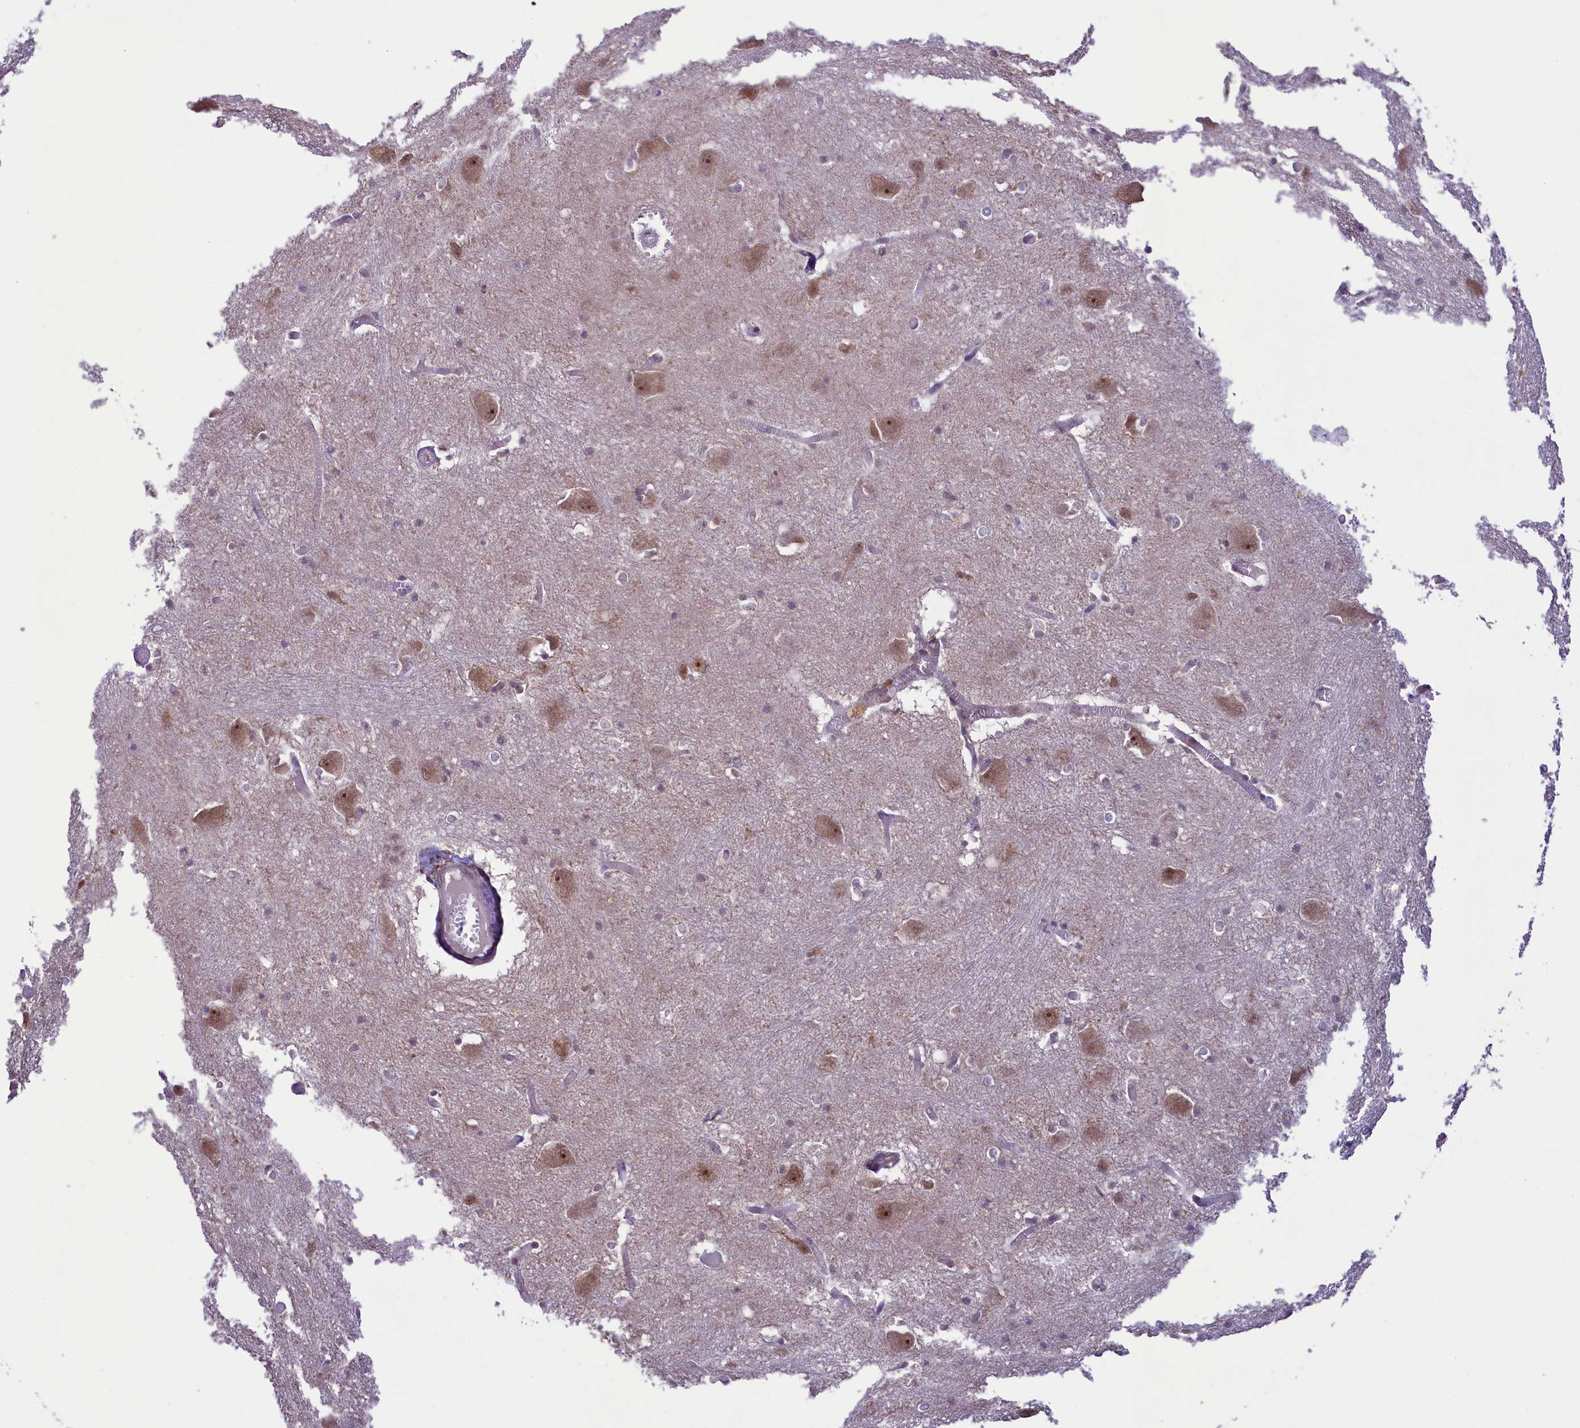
{"staining": {"intensity": "moderate", "quantity": "<25%", "location": "nuclear"}, "tissue": "caudate", "cell_type": "Glial cells", "image_type": "normal", "snomed": [{"axis": "morphology", "description": "Normal tissue, NOS"}, {"axis": "topography", "description": "Lateral ventricle wall"}], "caption": "This histopathology image displays immunohistochemistry staining of unremarkable human caudate, with low moderate nuclear expression in approximately <25% of glial cells.", "gene": "PAF1", "patient": {"sex": "male", "age": 37}}